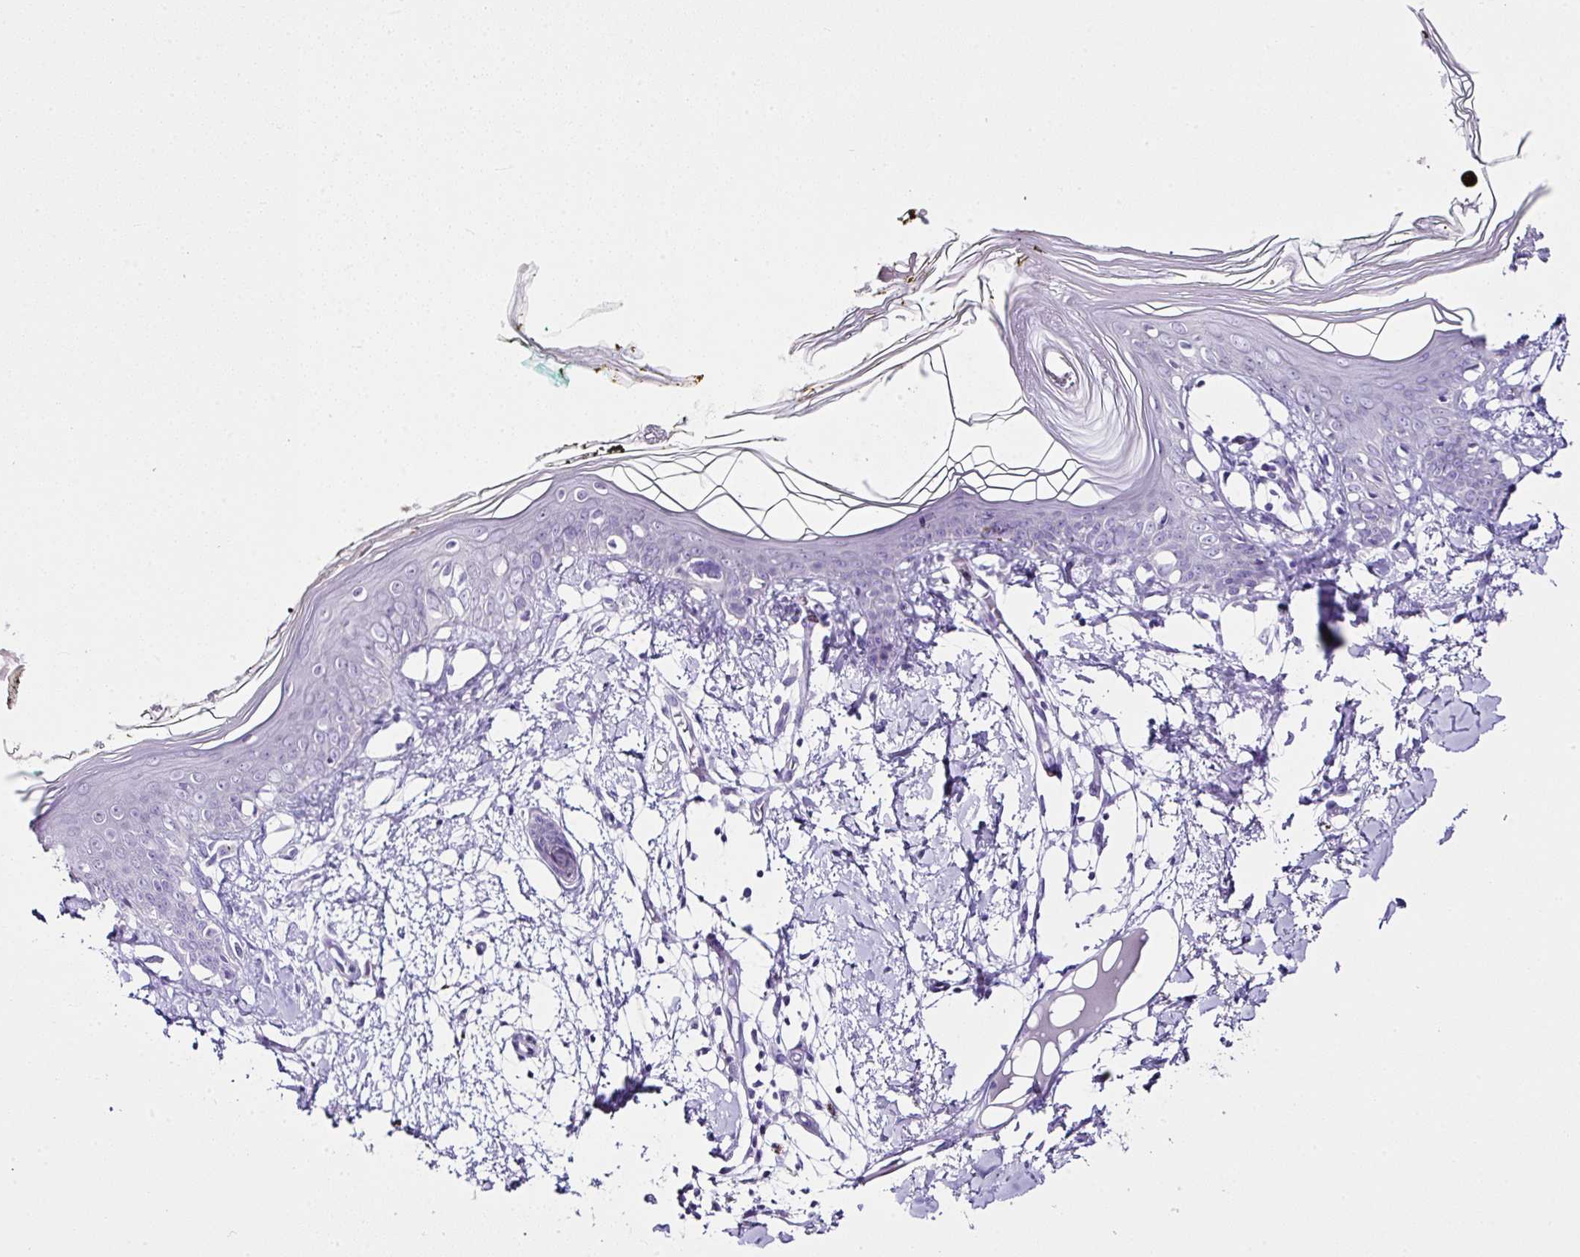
{"staining": {"intensity": "negative", "quantity": "none", "location": "none"}, "tissue": "skin", "cell_type": "Fibroblasts", "image_type": "normal", "snomed": [{"axis": "morphology", "description": "Normal tissue, NOS"}, {"axis": "topography", "description": "Skin"}], "caption": "Protein analysis of normal skin displays no significant expression in fibroblasts. (DAB (3,3'-diaminobenzidine) IHC, high magnification).", "gene": "LGALS4", "patient": {"sex": "female", "age": 34}}